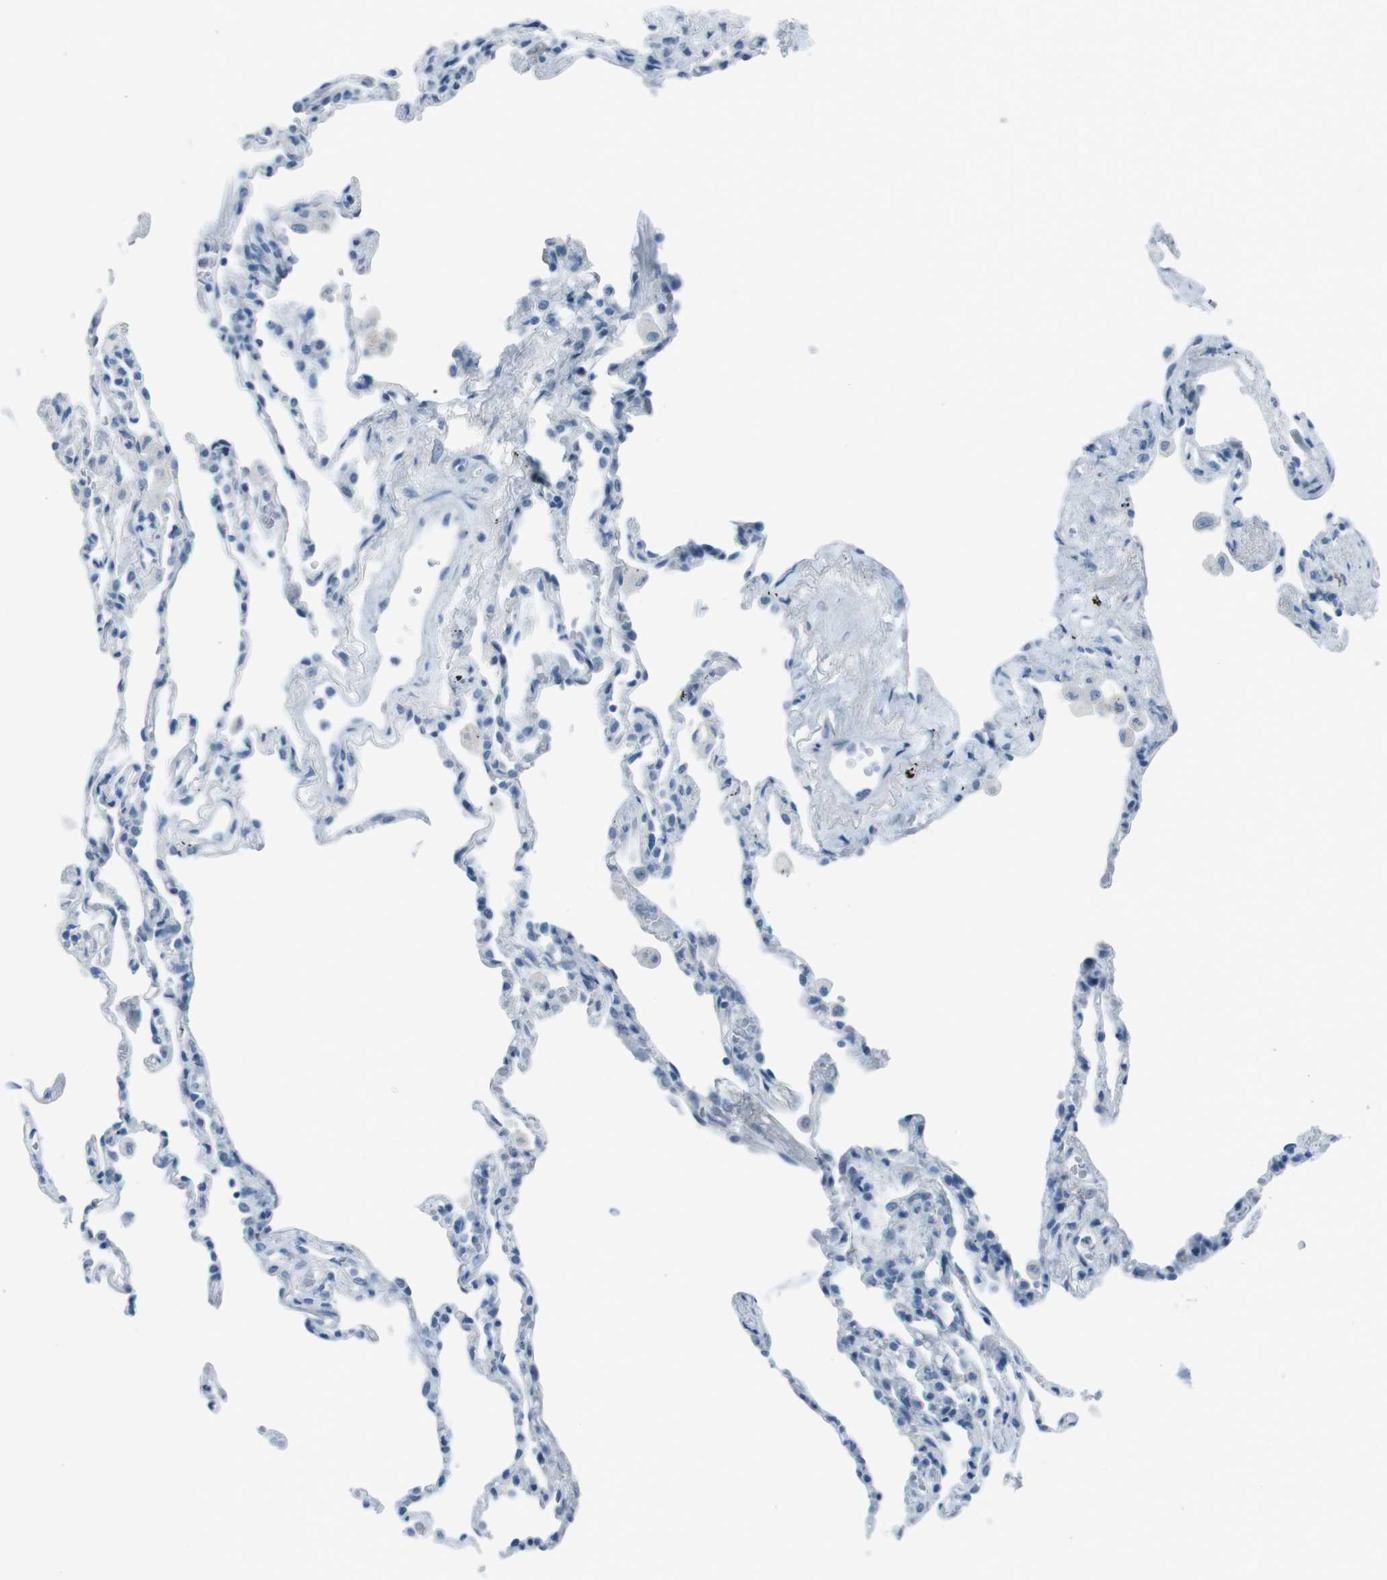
{"staining": {"intensity": "negative", "quantity": "none", "location": "none"}, "tissue": "lung", "cell_type": "Alveolar cells", "image_type": "normal", "snomed": [{"axis": "morphology", "description": "Normal tissue, NOS"}, {"axis": "topography", "description": "Lung"}], "caption": "An immunohistochemistry (IHC) image of normal lung is shown. There is no staining in alveolar cells of lung. (DAB immunohistochemistry (IHC), high magnification).", "gene": "TMEM207", "patient": {"sex": "male", "age": 59}}